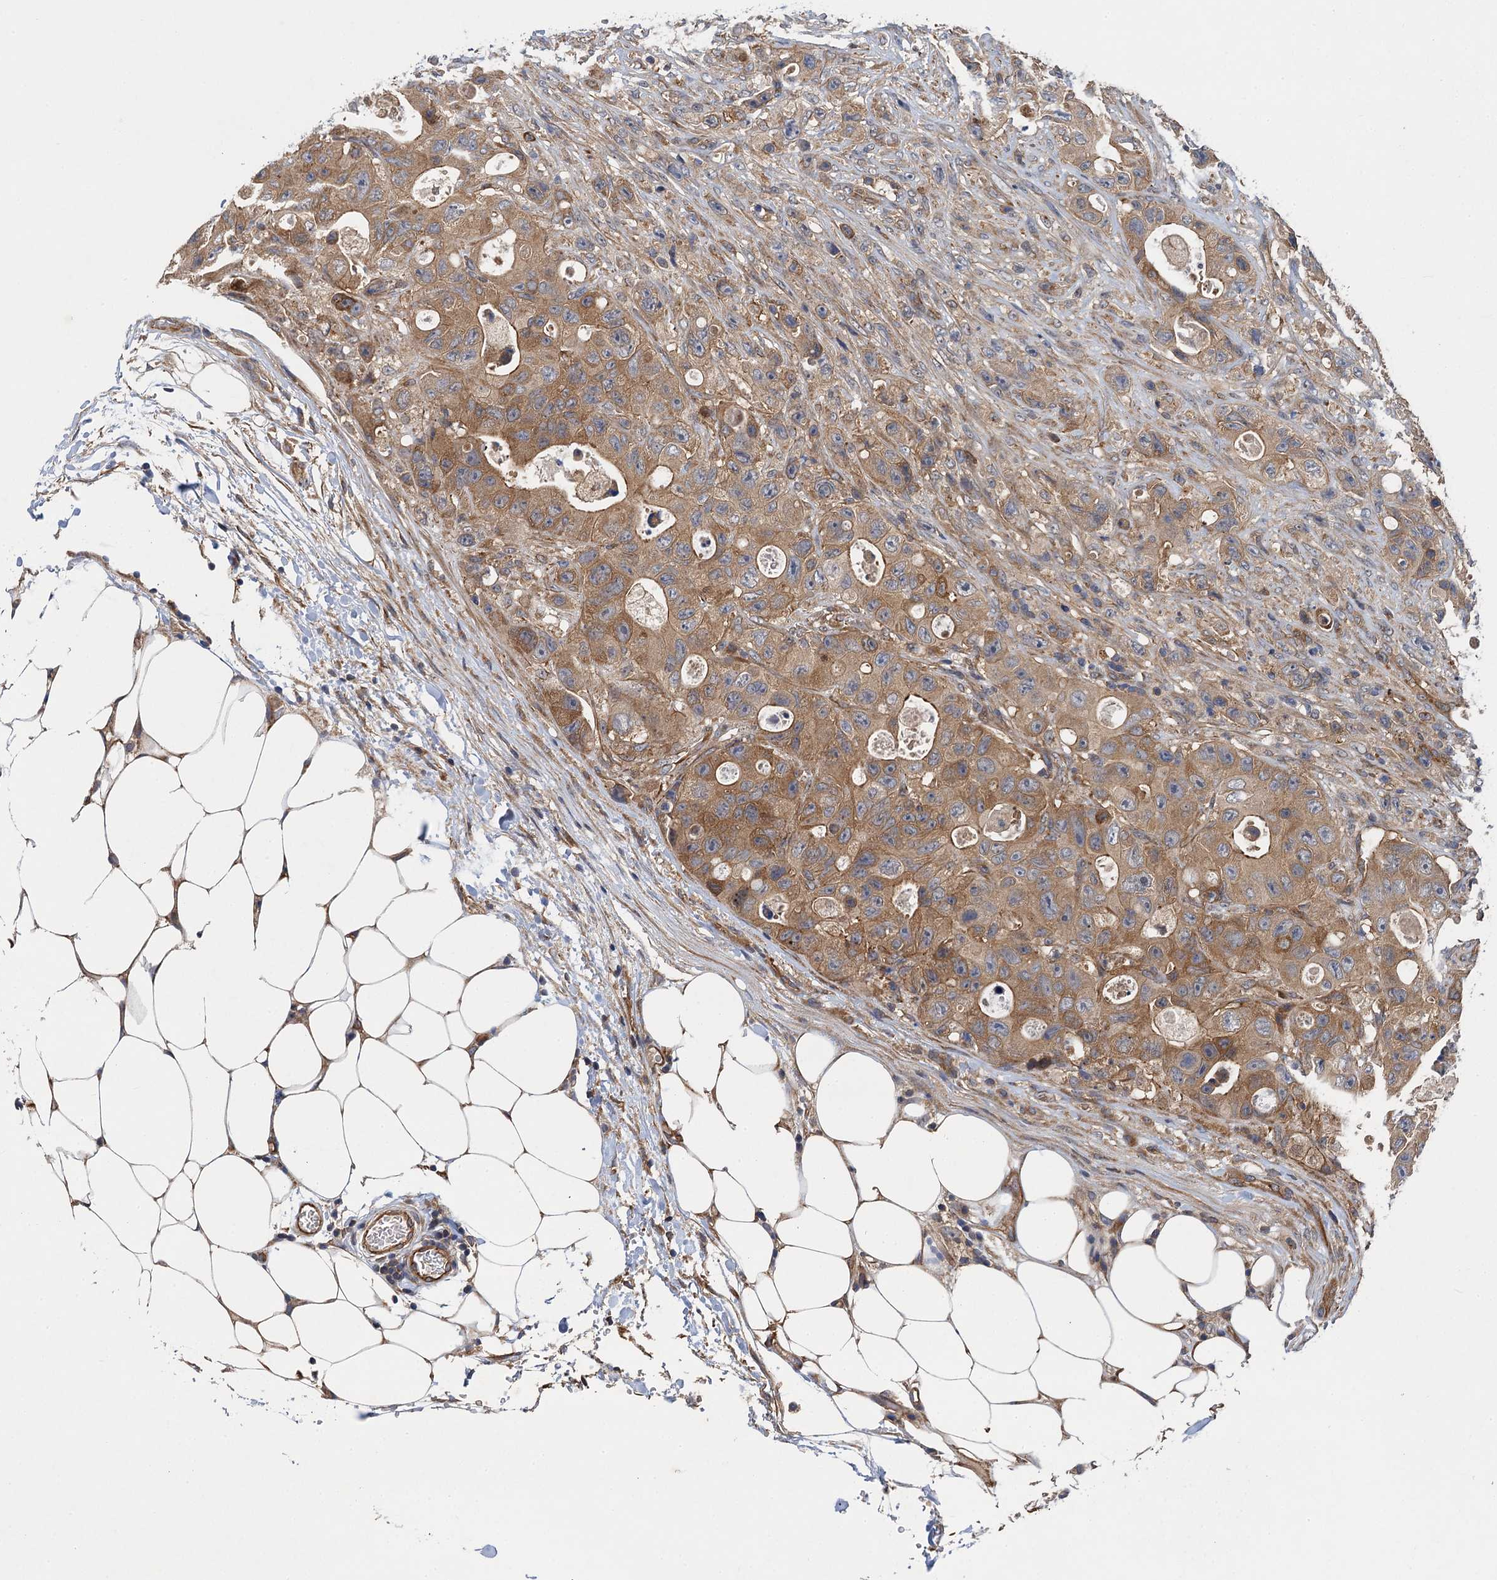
{"staining": {"intensity": "moderate", "quantity": ">75%", "location": "cytoplasmic/membranous"}, "tissue": "colorectal cancer", "cell_type": "Tumor cells", "image_type": "cancer", "snomed": [{"axis": "morphology", "description": "Adenocarcinoma, NOS"}, {"axis": "topography", "description": "Colon"}], "caption": "Protein staining by IHC reveals moderate cytoplasmic/membranous staining in approximately >75% of tumor cells in adenocarcinoma (colorectal).", "gene": "PJA2", "patient": {"sex": "female", "age": 46}}